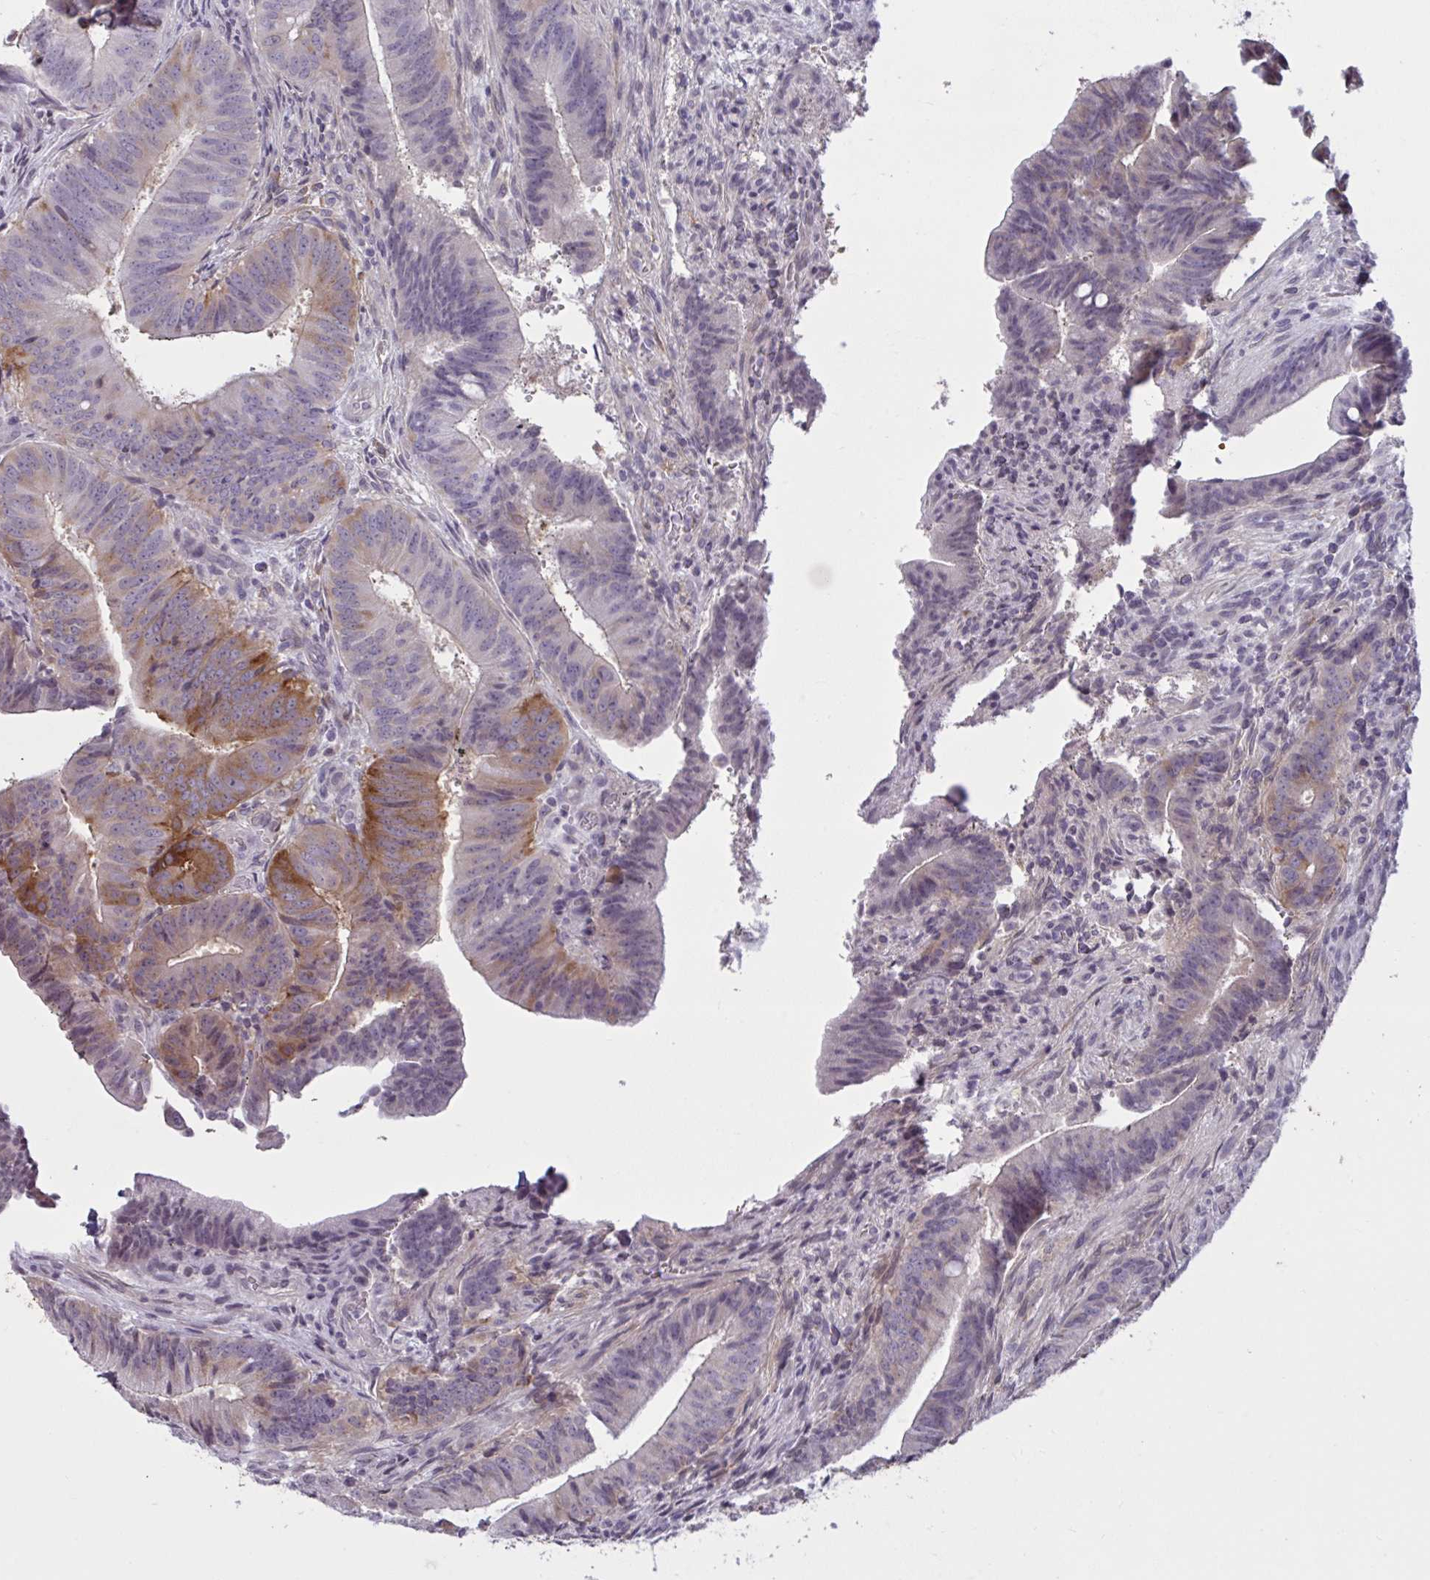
{"staining": {"intensity": "moderate", "quantity": "<25%", "location": "cytoplasmic/membranous"}, "tissue": "colorectal cancer", "cell_type": "Tumor cells", "image_type": "cancer", "snomed": [{"axis": "morphology", "description": "Adenocarcinoma, NOS"}, {"axis": "topography", "description": "Colon"}], "caption": "Colorectal adenocarcinoma was stained to show a protein in brown. There is low levels of moderate cytoplasmic/membranous staining in about <25% of tumor cells. (DAB = brown stain, brightfield microscopy at high magnification).", "gene": "TBC1D4", "patient": {"sex": "female", "age": 43}}